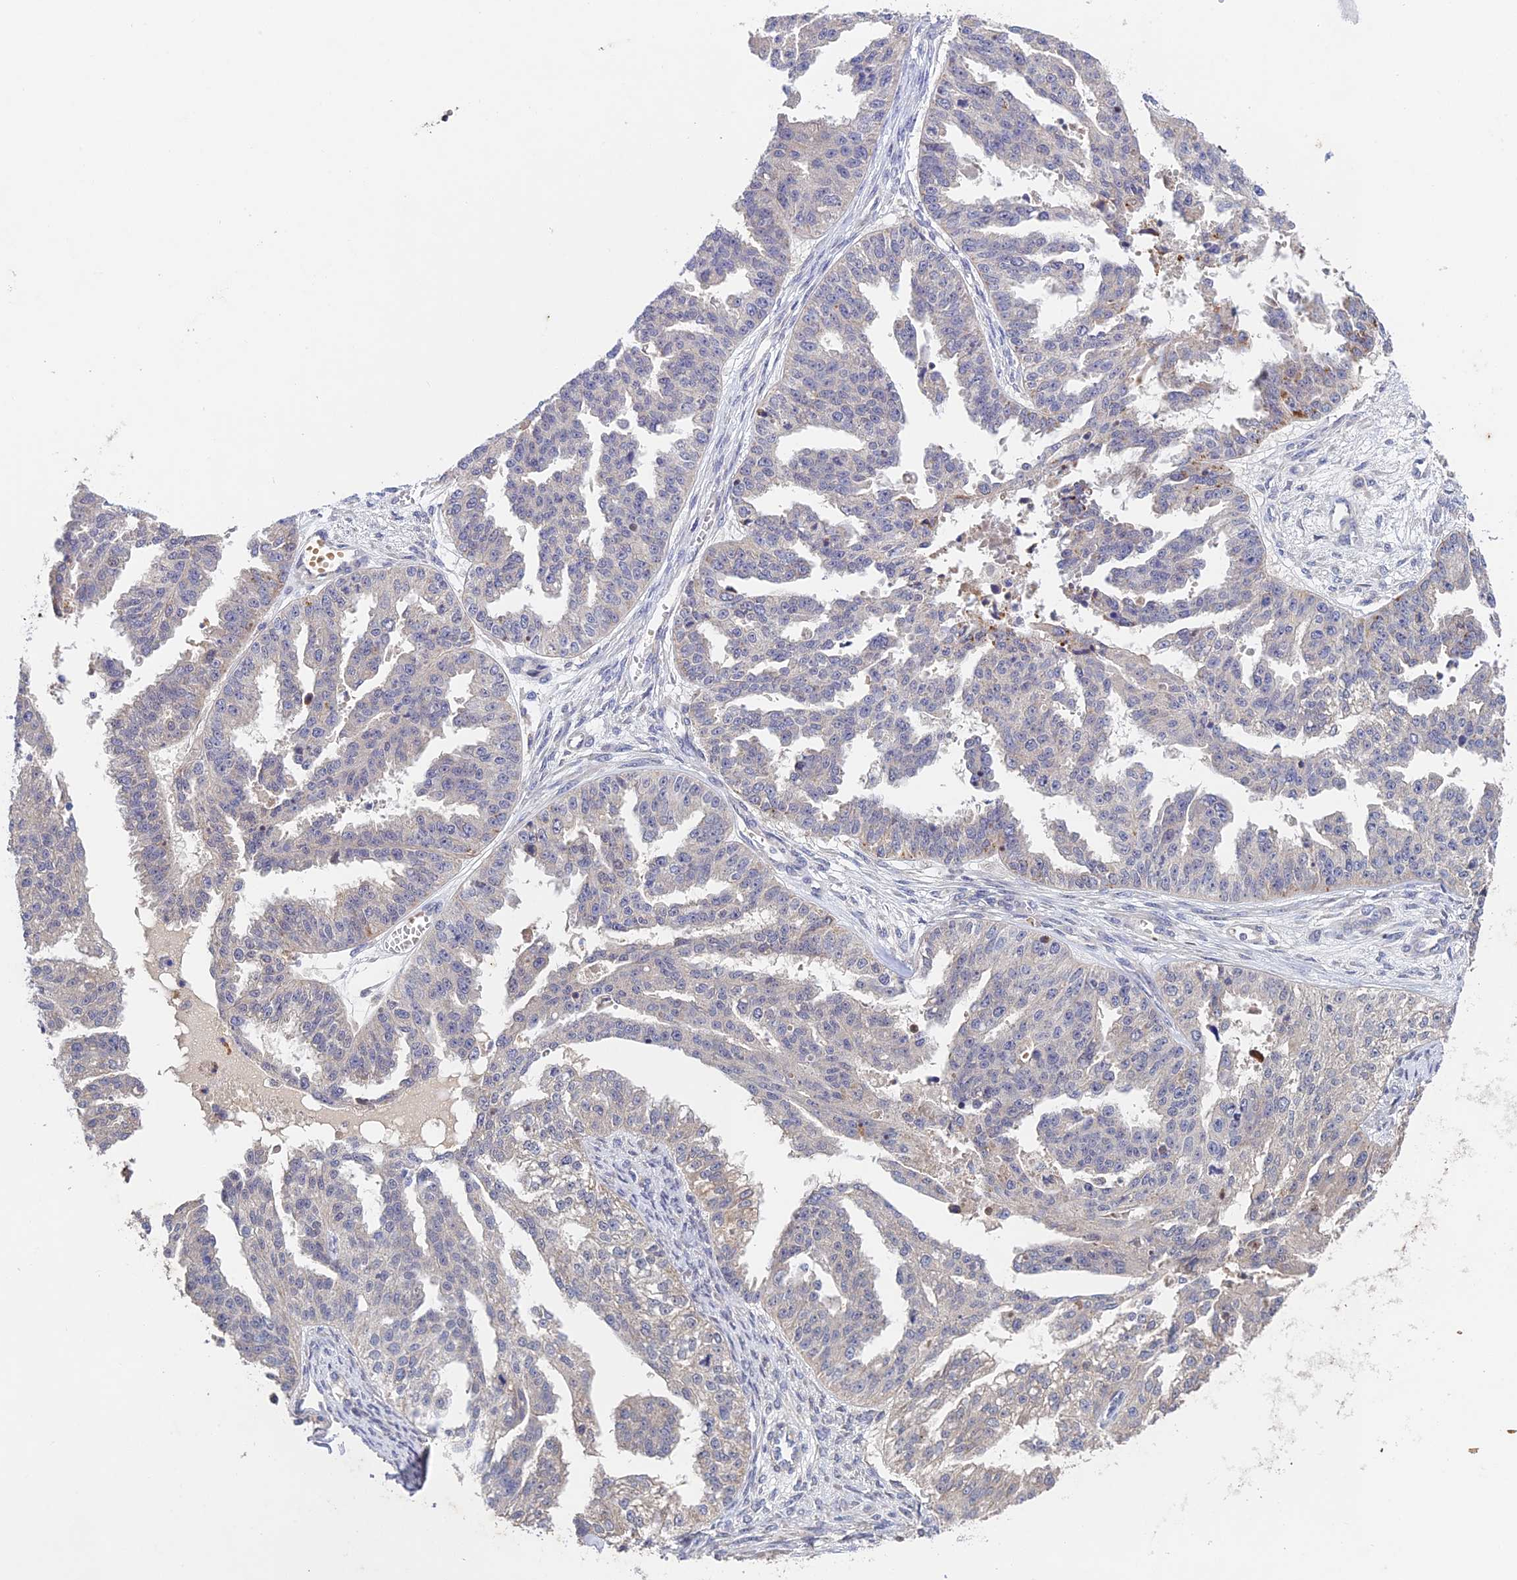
{"staining": {"intensity": "negative", "quantity": "none", "location": "none"}, "tissue": "ovarian cancer", "cell_type": "Tumor cells", "image_type": "cancer", "snomed": [{"axis": "morphology", "description": "Cystadenocarcinoma, serous, NOS"}, {"axis": "topography", "description": "Ovary"}], "caption": "Immunohistochemical staining of human ovarian serous cystadenocarcinoma exhibits no significant positivity in tumor cells.", "gene": "CWH43", "patient": {"sex": "female", "age": 58}}